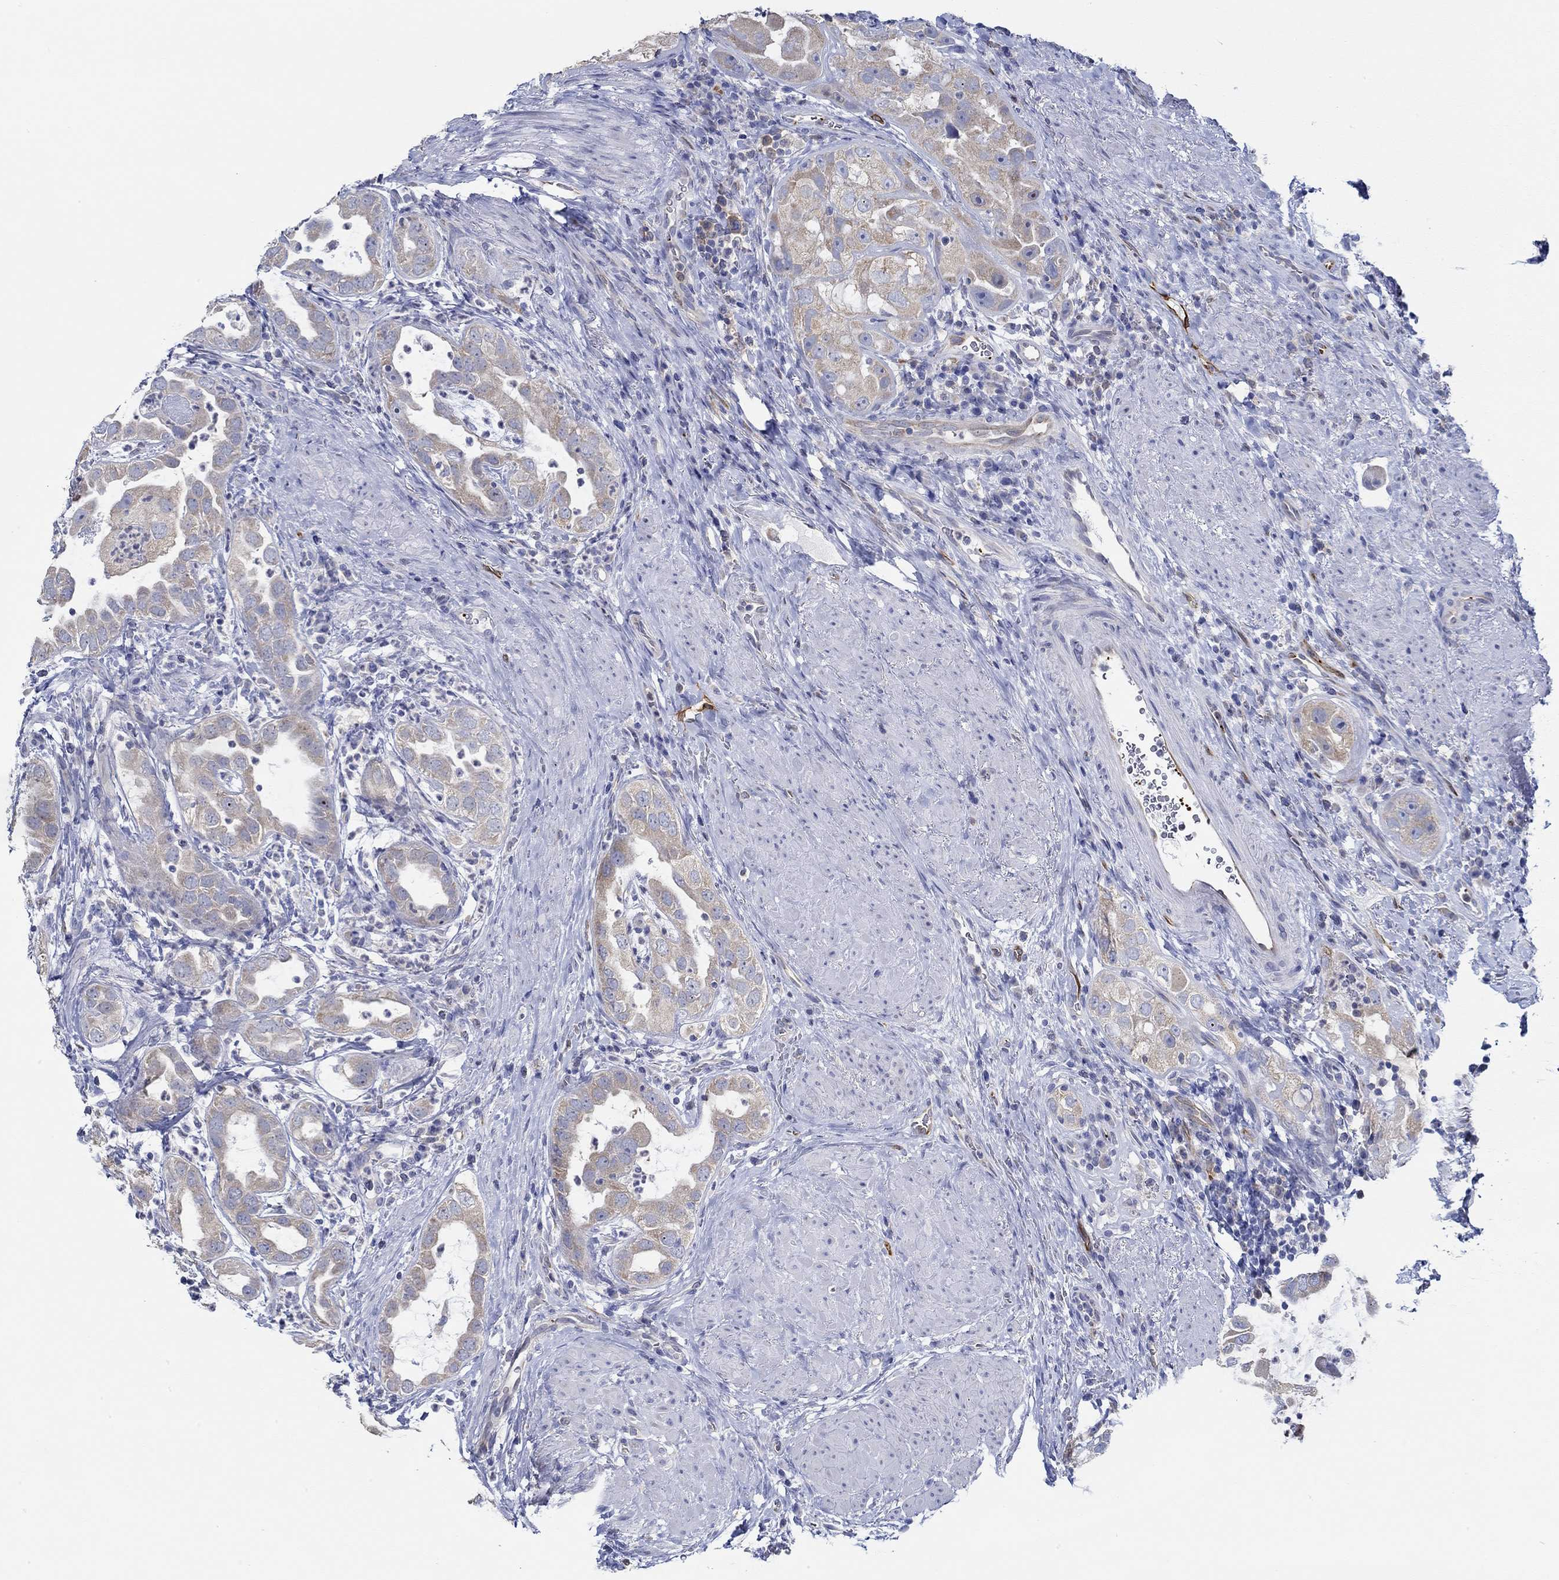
{"staining": {"intensity": "moderate", "quantity": "25%-75%", "location": "cytoplasmic/membranous"}, "tissue": "urothelial cancer", "cell_type": "Tumor cells", "image_type": "cancer", "snomed": [{"axis": "morphology", "description": "Urothelial carcinoma, High grade"}, {"axis": "topography", "description": "Urinary bladder"}], "caption": "IHC (DAB (3,3'-diaminobenzidine)) staining of urothelial cancer reveals moderate cytoplasmic/membranous protein expression in about 25%-75% of tumor cells.", "gene": "SLC27A3", "patient": {"sex": "female", "age": 41}}